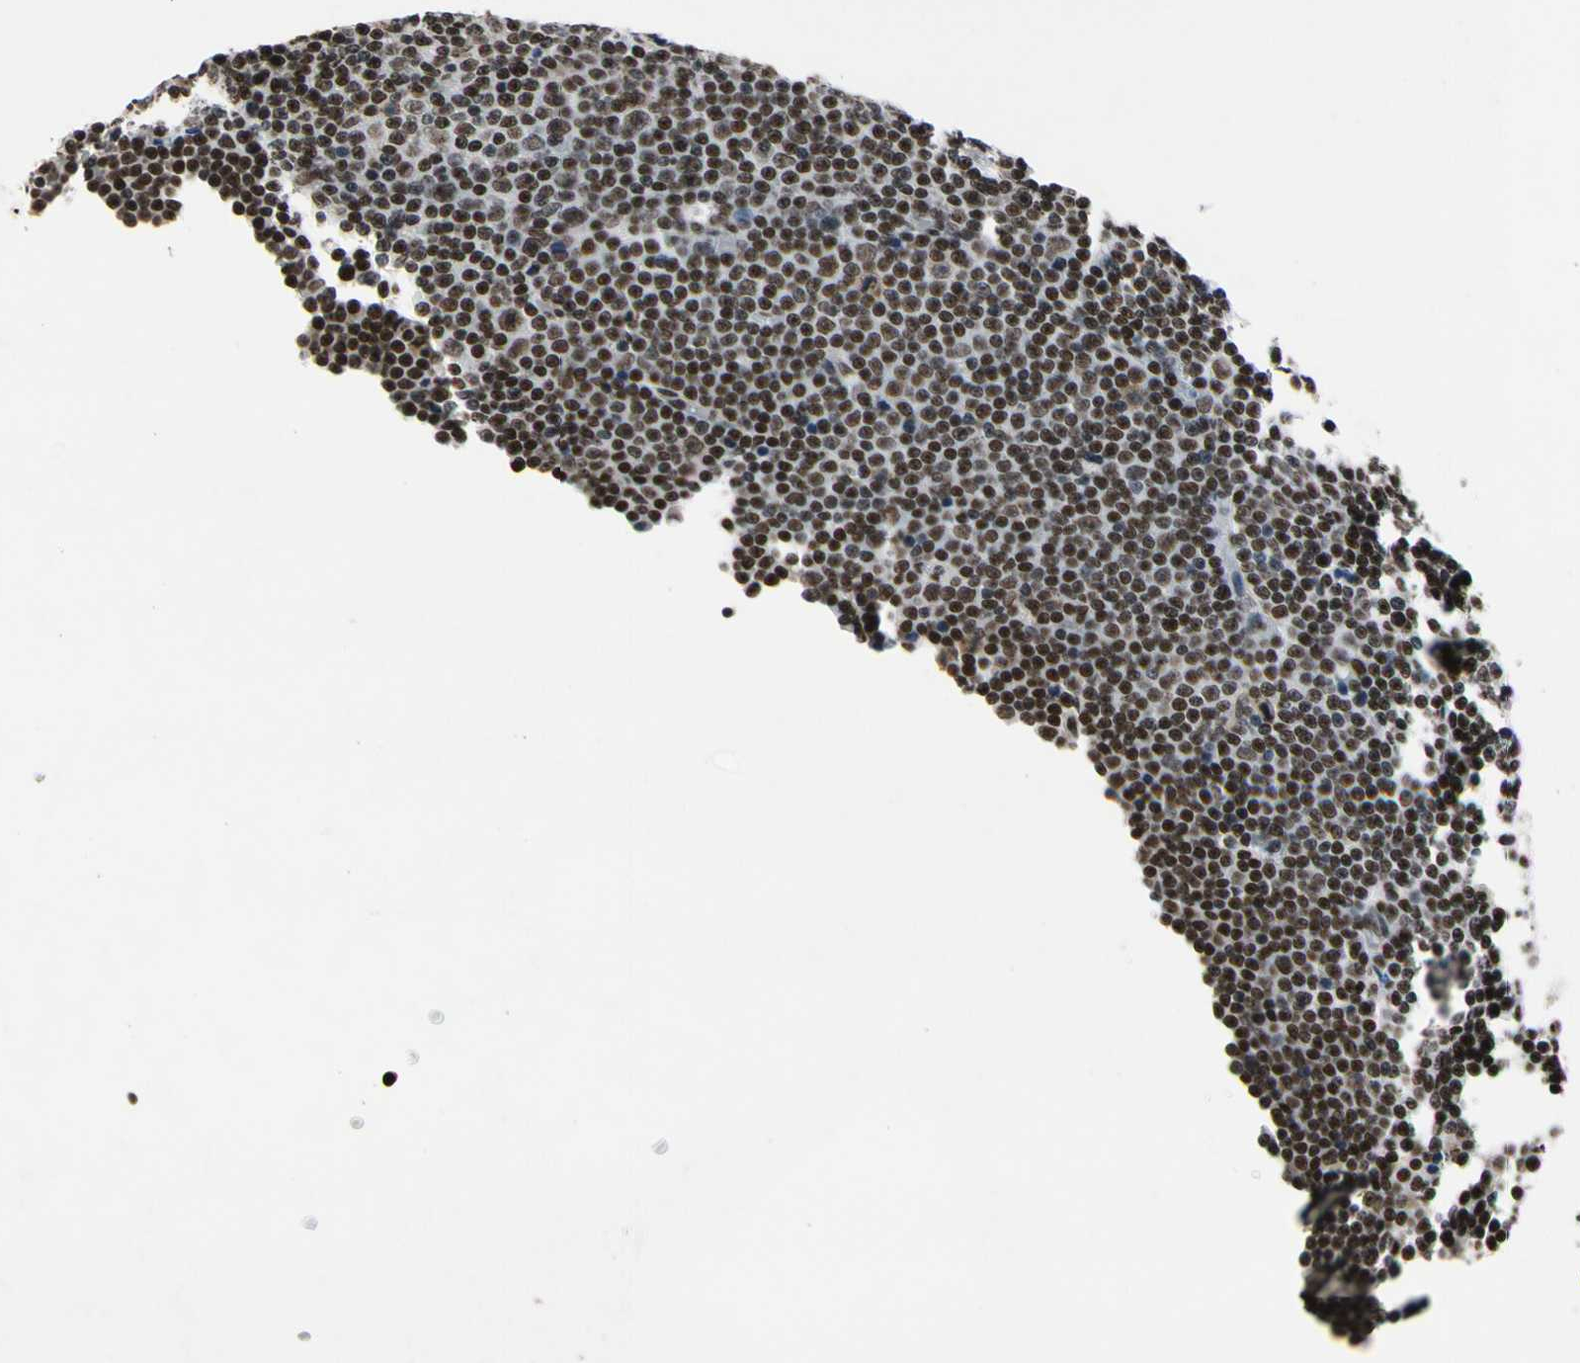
{"staining": {"intensity": "strong", "quantity": ">75%", "location": "nuclear"}, "tissue": "lymphoma", "cell_type": "Tumor cells", "image_type": "cancer", "snomed": [{"axis": "morphology", "description": "Malignant lymphoma, non-Hodgkin's type, Low grade"}, {"axis": "topography", "description": "Lymph node"}], "caption": "Immunohistochemistry (IHC) staining of malignant lymphoma, non-Hodgkin's type (low-grade), which exhibits high levels of strong nuclear staining in about >75% of tumor cells indicating strong nuclear protein expression. The staining was performed using DAB (brown) for protein detection and nuclei were counterstained in hematoxylin (blue).", "gene": "RECQL", "patient": {"sex": "female", "age": 67}}